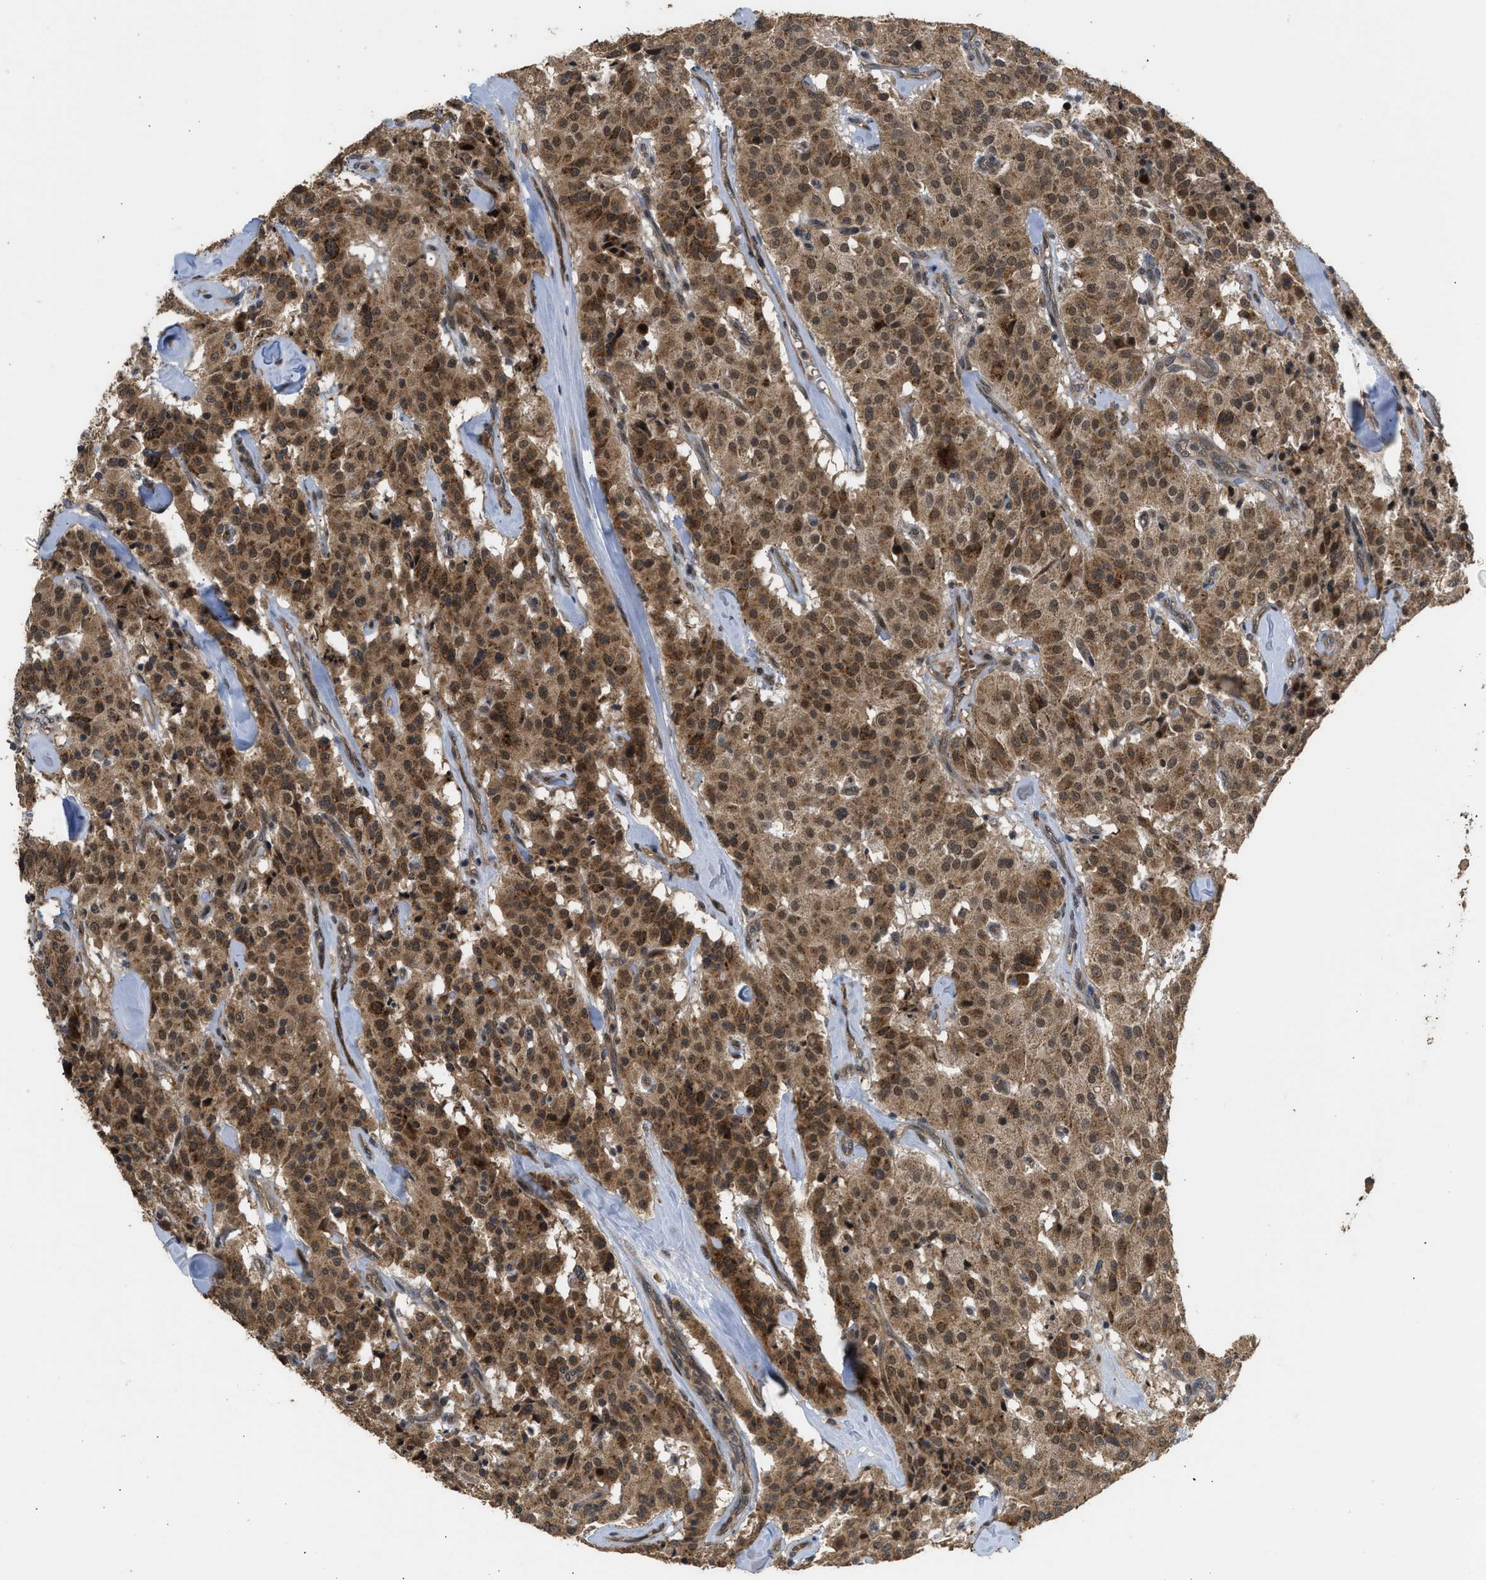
{"staining": {"intensity": "moderate", "quantity": ">75%", "location": "cytoplasmic/membranous,nuclear"}, "tissue": "carcinoid", "cell_type": "Tumor cells", "image_type": "cancer", "snomed": [{"axis": "morphology", "description": "Carcinoid, malignant, NOS"}, {"axis": "topography", "description": "Lung"}], "caption": "Human carcinoid (malignant) stained with a protein marker exhibits moderate staining in tumor cells.", "gene": "GET1", "patient": {"sex": "male", "age": 30}}